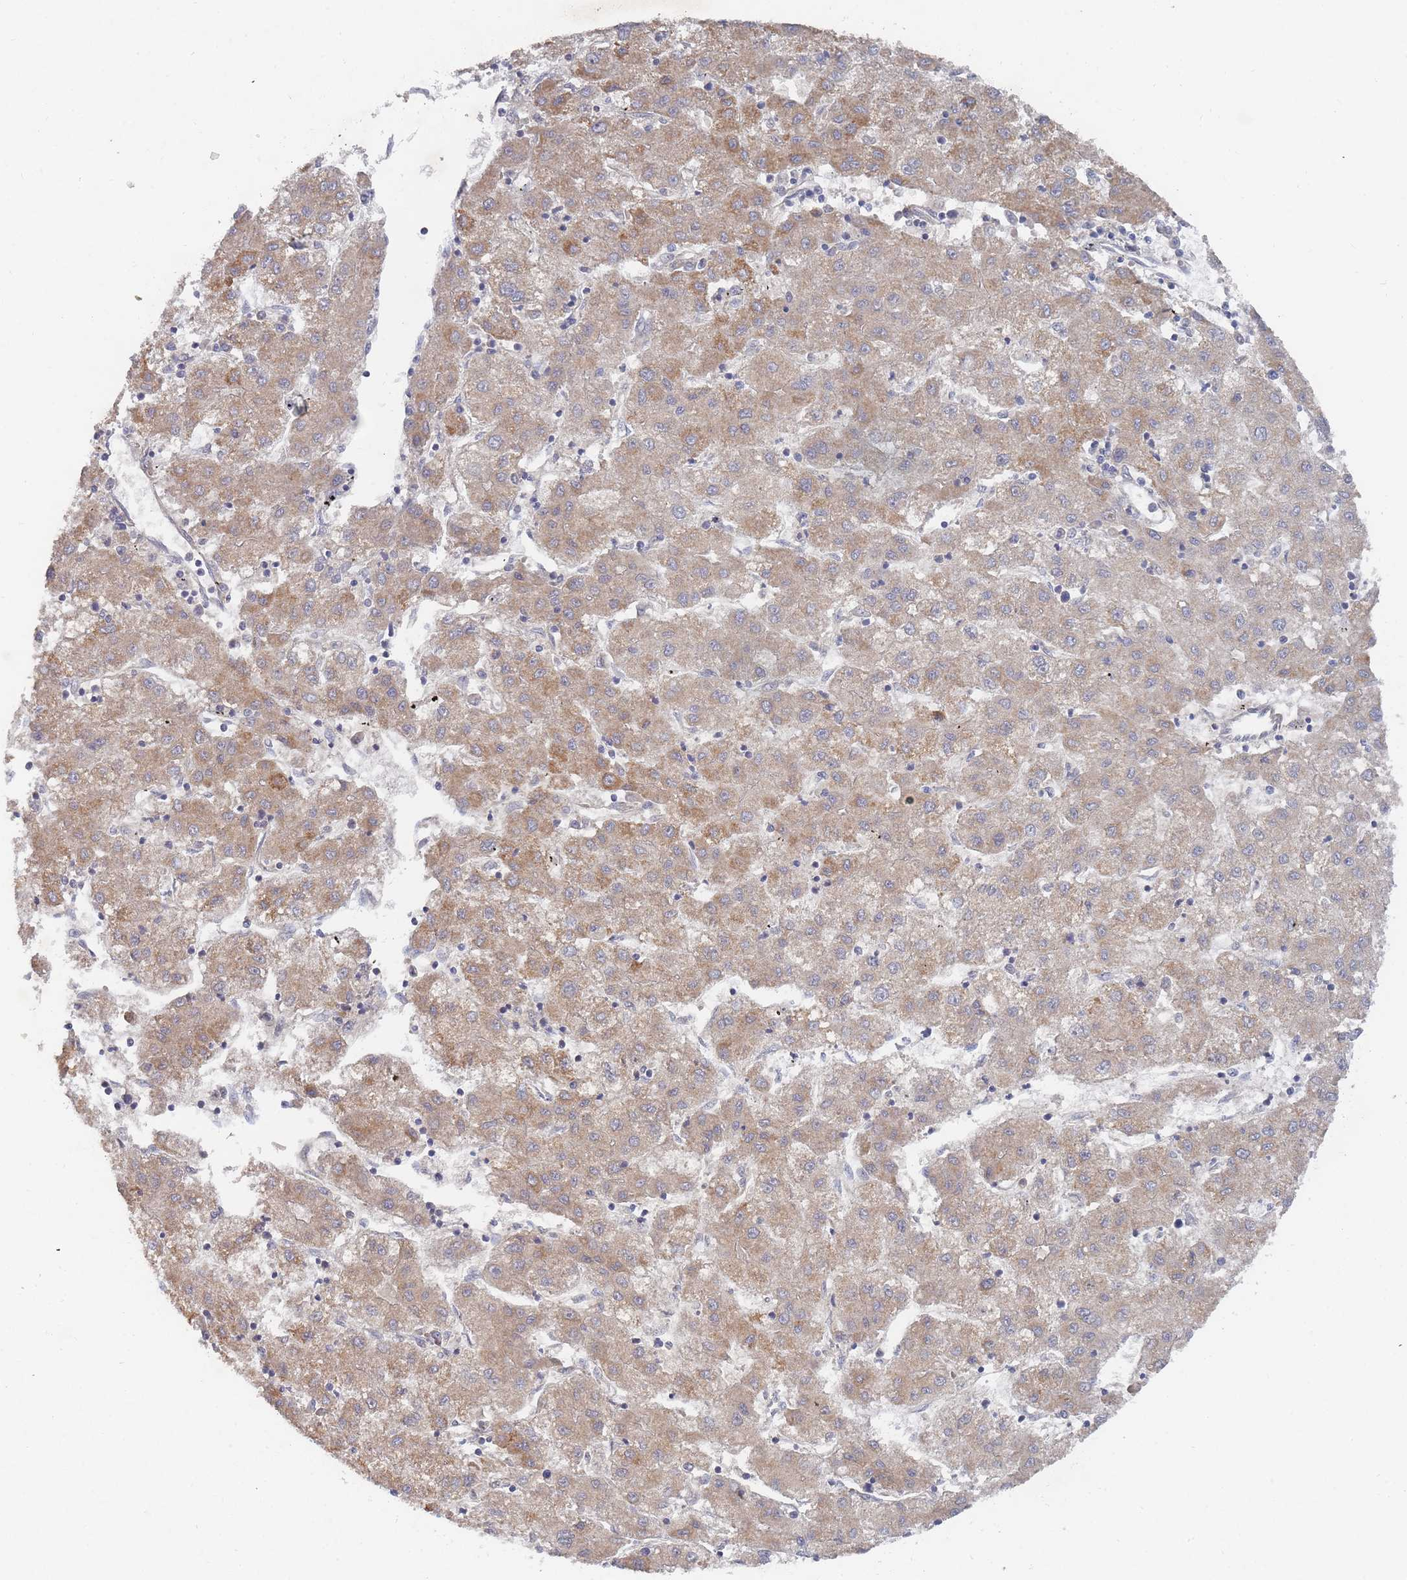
{"staining": {"intensity": "moderate", "quantity": ">75%", "location": "cytoplasmic/membranous"}, "tissue": "liver cancer", "cell_type": "Tumor cells", "image_type": "cancer", "snomed": [{"axis": "morphology", "description": "Carcinoma, Hepatocellular, NOS"}, {"axis": "topography", "description": "Liver"}], "caption": "High-magnification brightfield microscopy of liver cancer stained with DAB (brown) and counterstained with hematoxylin (blue). tumor cells exhibit moderate cytoplasmic/membranous staining is present in about>75% of cells. The protein is shown in brown color, while the nuclei are stained blue.", "gene": "SLC35F5", "patient": {"sex": "male", "age": 72}}